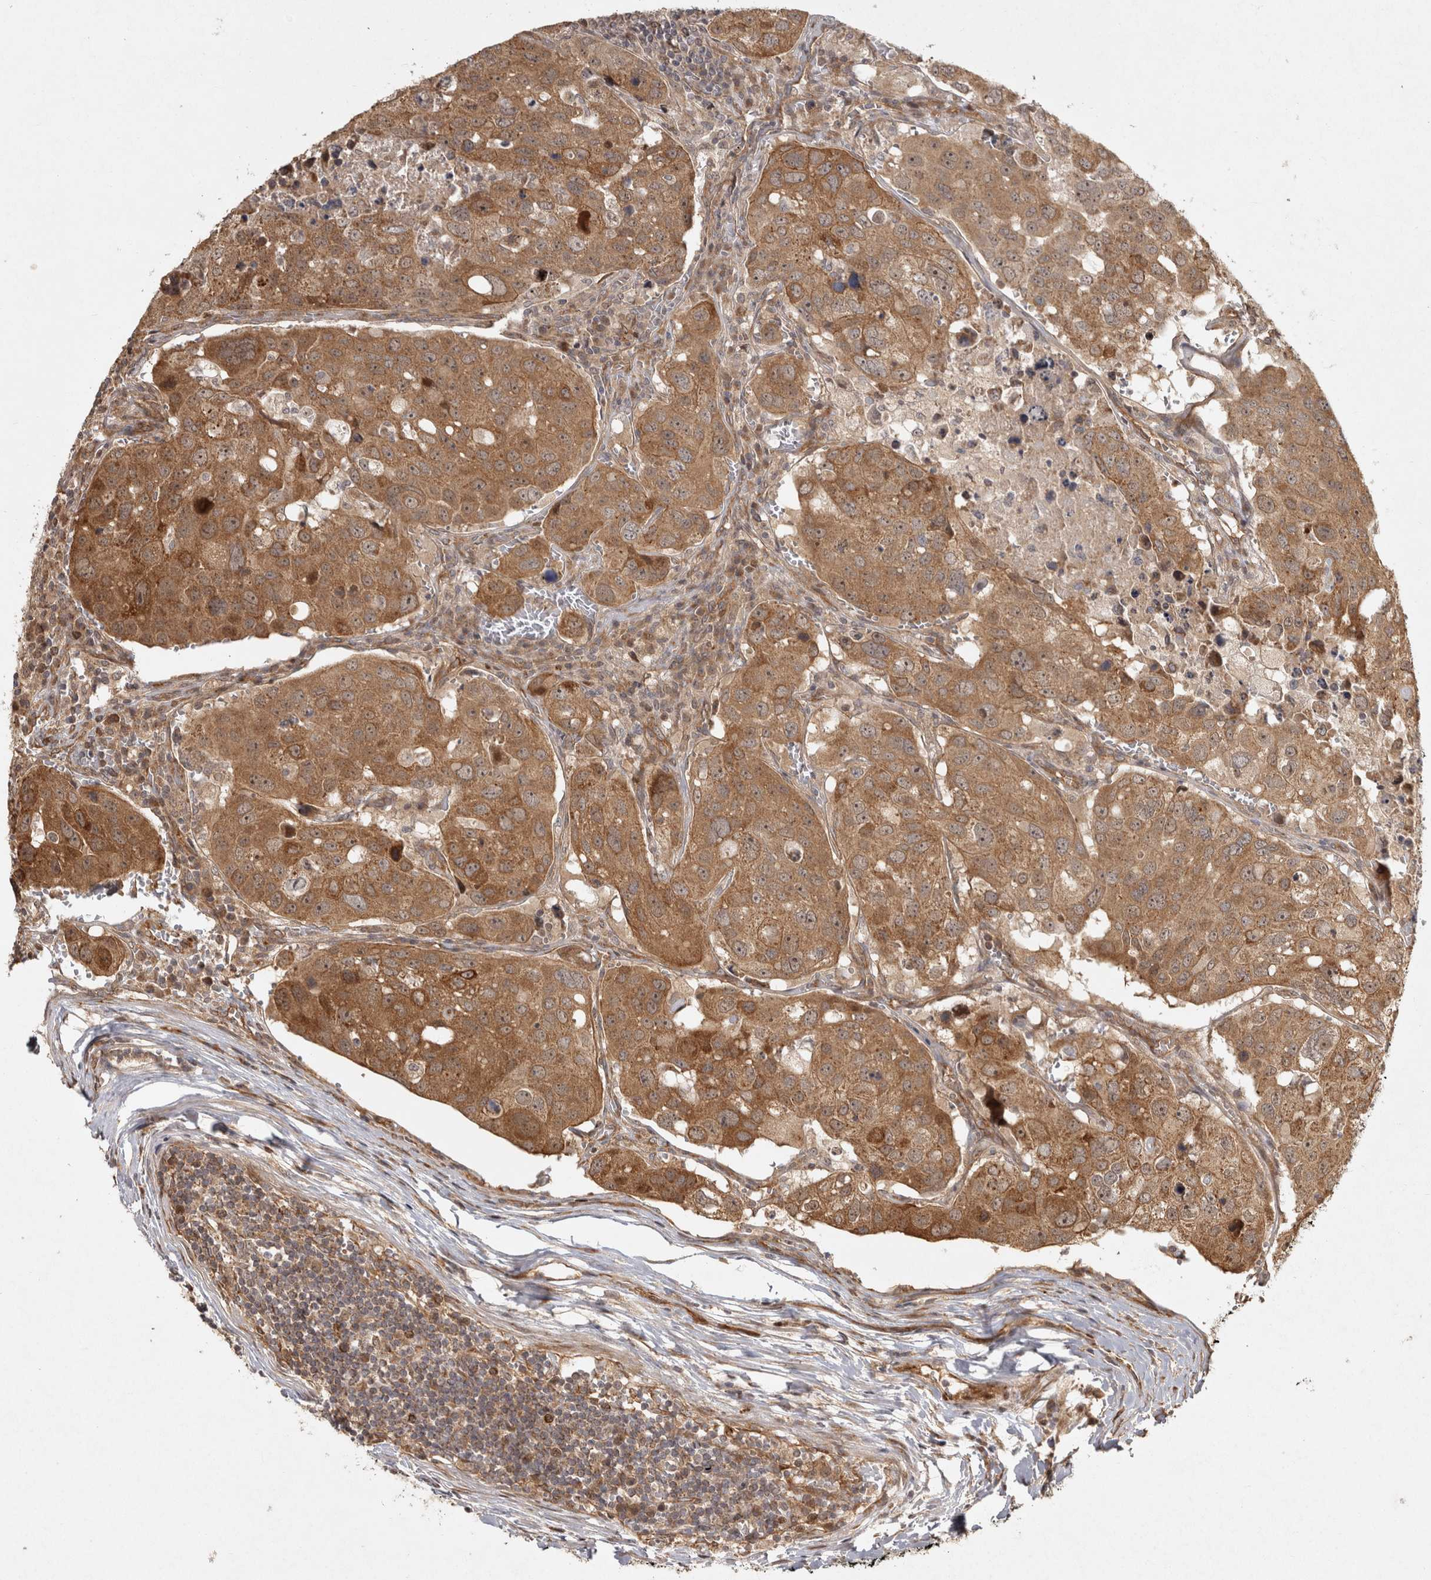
{"staining": {"intensity": "moderate", "quantity": ">75%", "location": "cytoplasmic/membranous"}, "tissue": "urothelial cancer", "cell_type": "Tumor cells", "image_type": "cancer", "snomed": [{"axis": "morphology", "description": "Urothelial carcinoma, High grade"}, {"axis": "topography", "description": "Lymph node"}, {"axis": "topography", "description": "Urinary bladder"}], "caption": "Tumor cells exhibit moderate cytoplasmic/membranous staining in about >75% of cells in high-grade urothelial carcinoma. (DAB (3,3'-diaminobenzidine) IHC with brightfield microscopy, high magnification).", "gene": "CAMSAP2", "patient": {"sex": "male", "age": 51}}